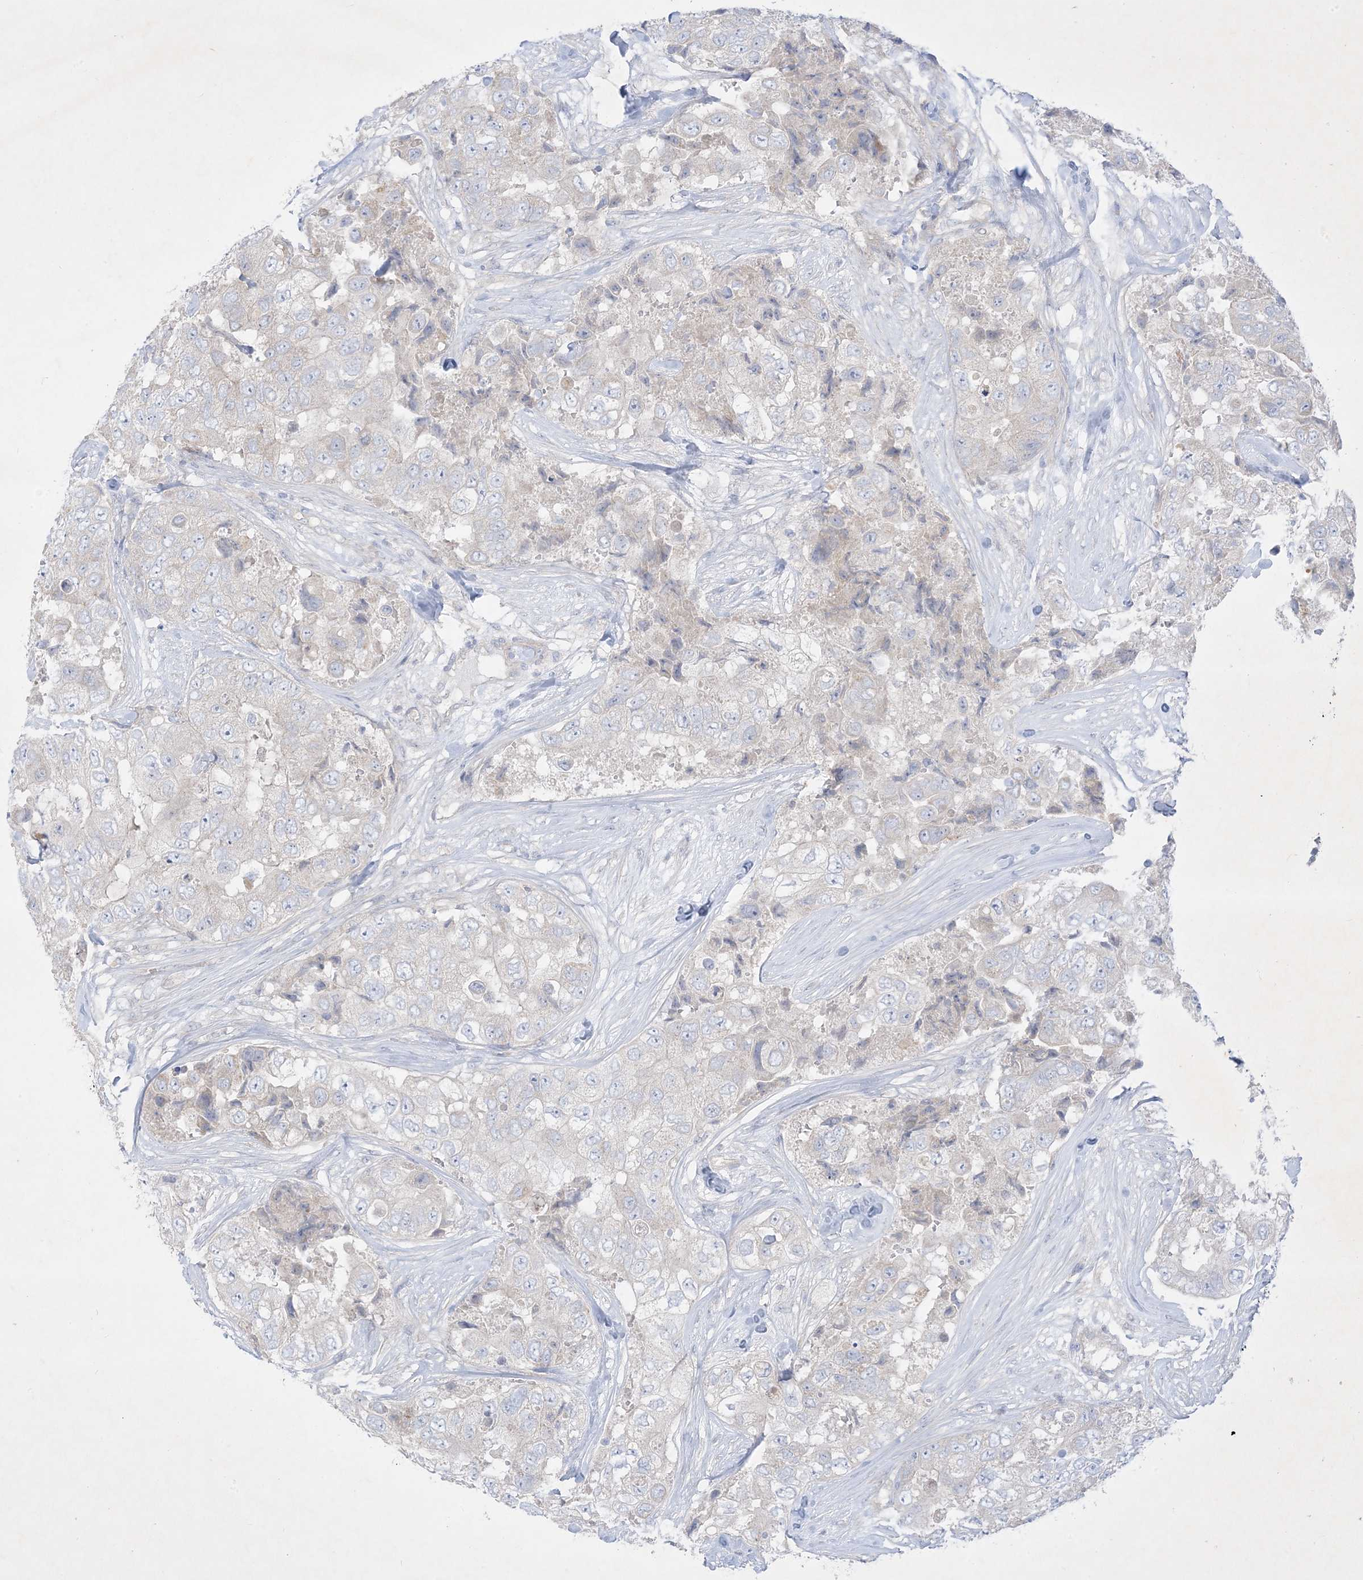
{"staining": {"intensity": "negative", "quantity": "none", "location": "none"}, "tissue": "breast cancer", "cell_type": "Tumor cells", "image_type": "cancer", "snomed": [{"axis": "morphology", "description": "Duct carcinoma"}, {"axis": "topography", "description": "Breast"}], "caption": "Image shows no protein positivity in tumor cells of invasive ductal carcinoma (breast) tissue.", "gene": "PLEKHA3", "patient": {"sex": "female", "age": 62}}